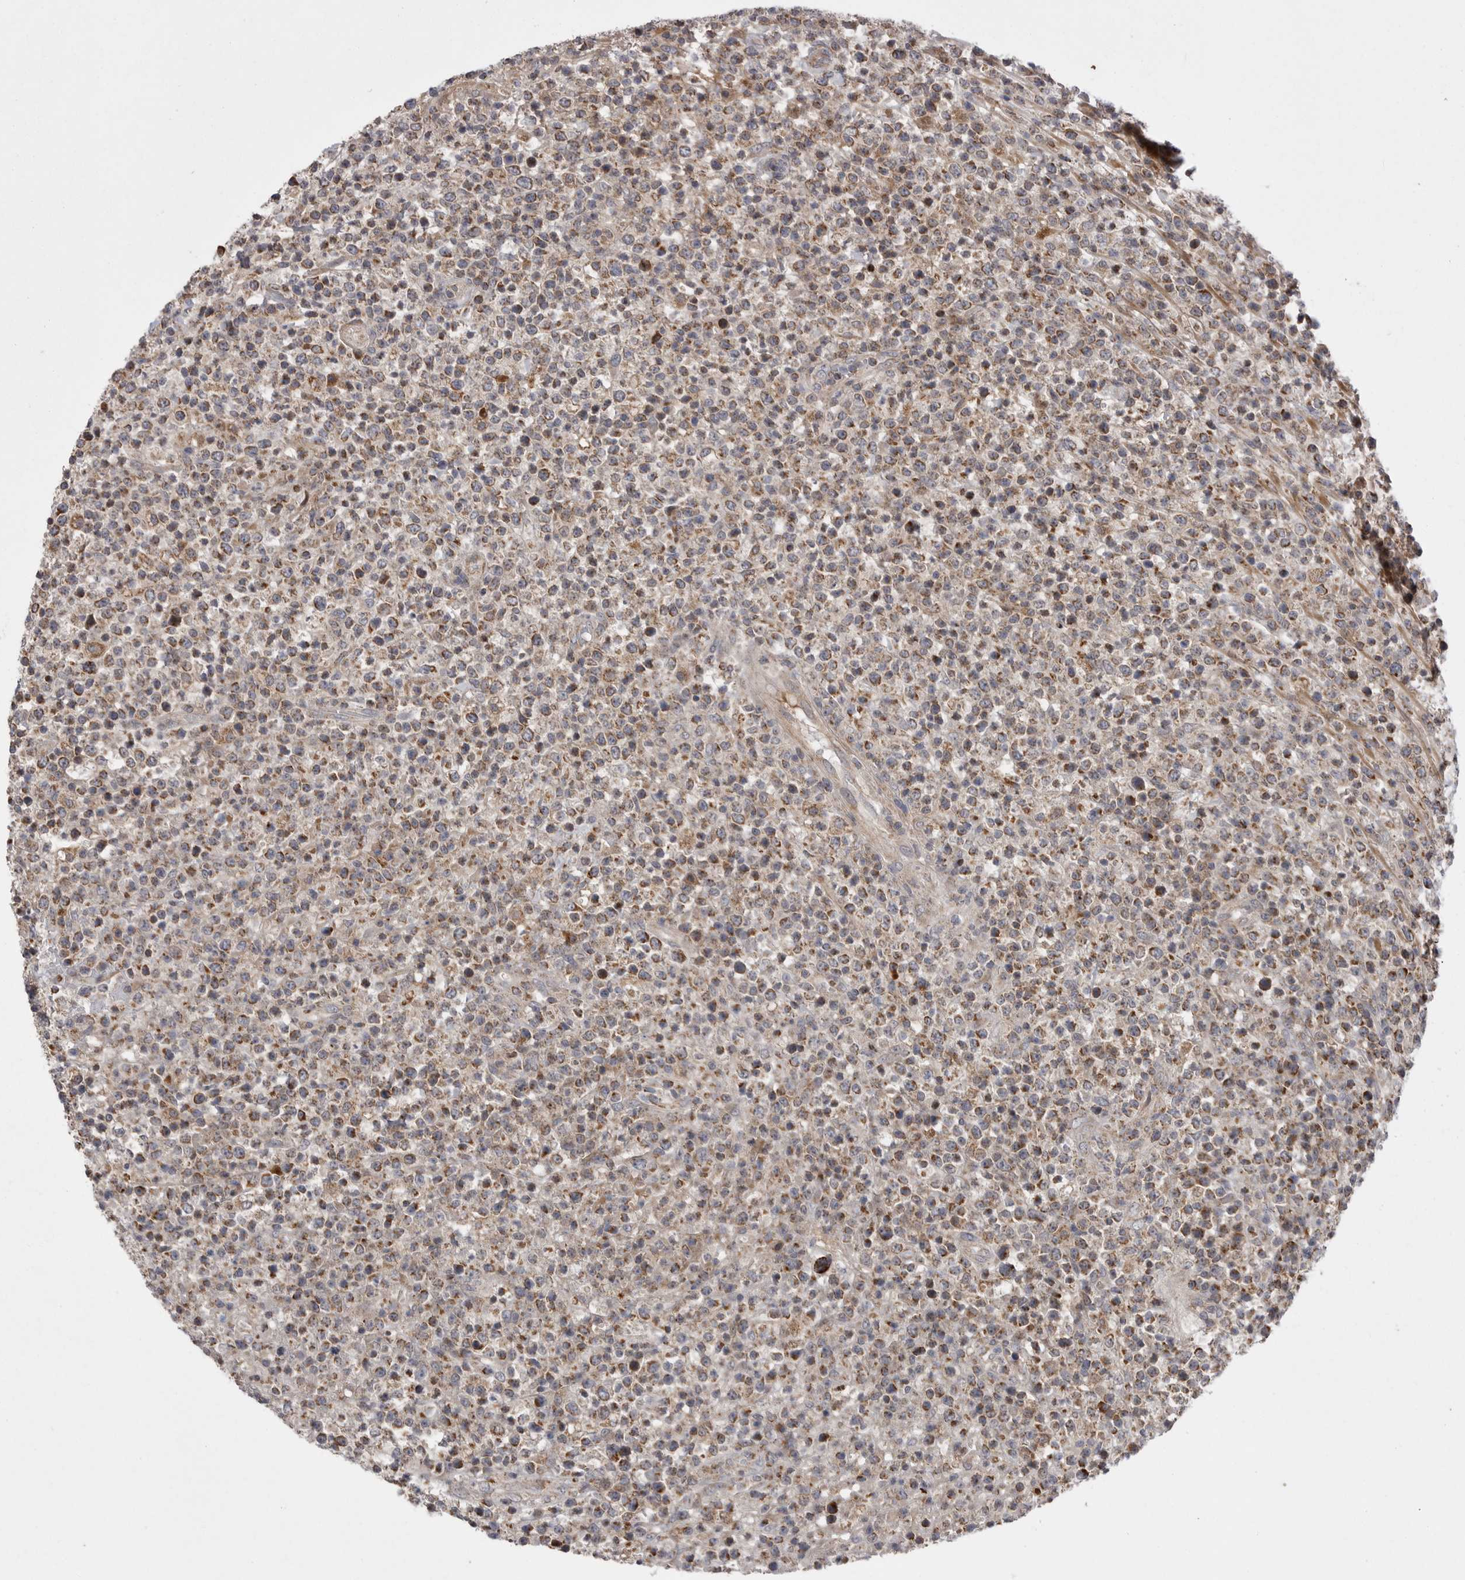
{"staining": {"intensity": "moderate", "quantity": ">75%", "location": "cytoplasmic/membranous"}, "tissue": "lymphoma", "cell_type": "Tumor cells", "image_type": "cancer", "snomed": [{"axis": "morphology", "description": "Malignant lymphoma, non-Hodgkin's type, High grade"}, {"axis": "topography", "description": "Colon"}], "caption": "Protein analysis of lymphoma tissue shows moderate cytoplasmic/membranous staining in about >75% of tumor cells.", "gene": "KYAT3", "patient": {"sex": "female", "age": 53}}